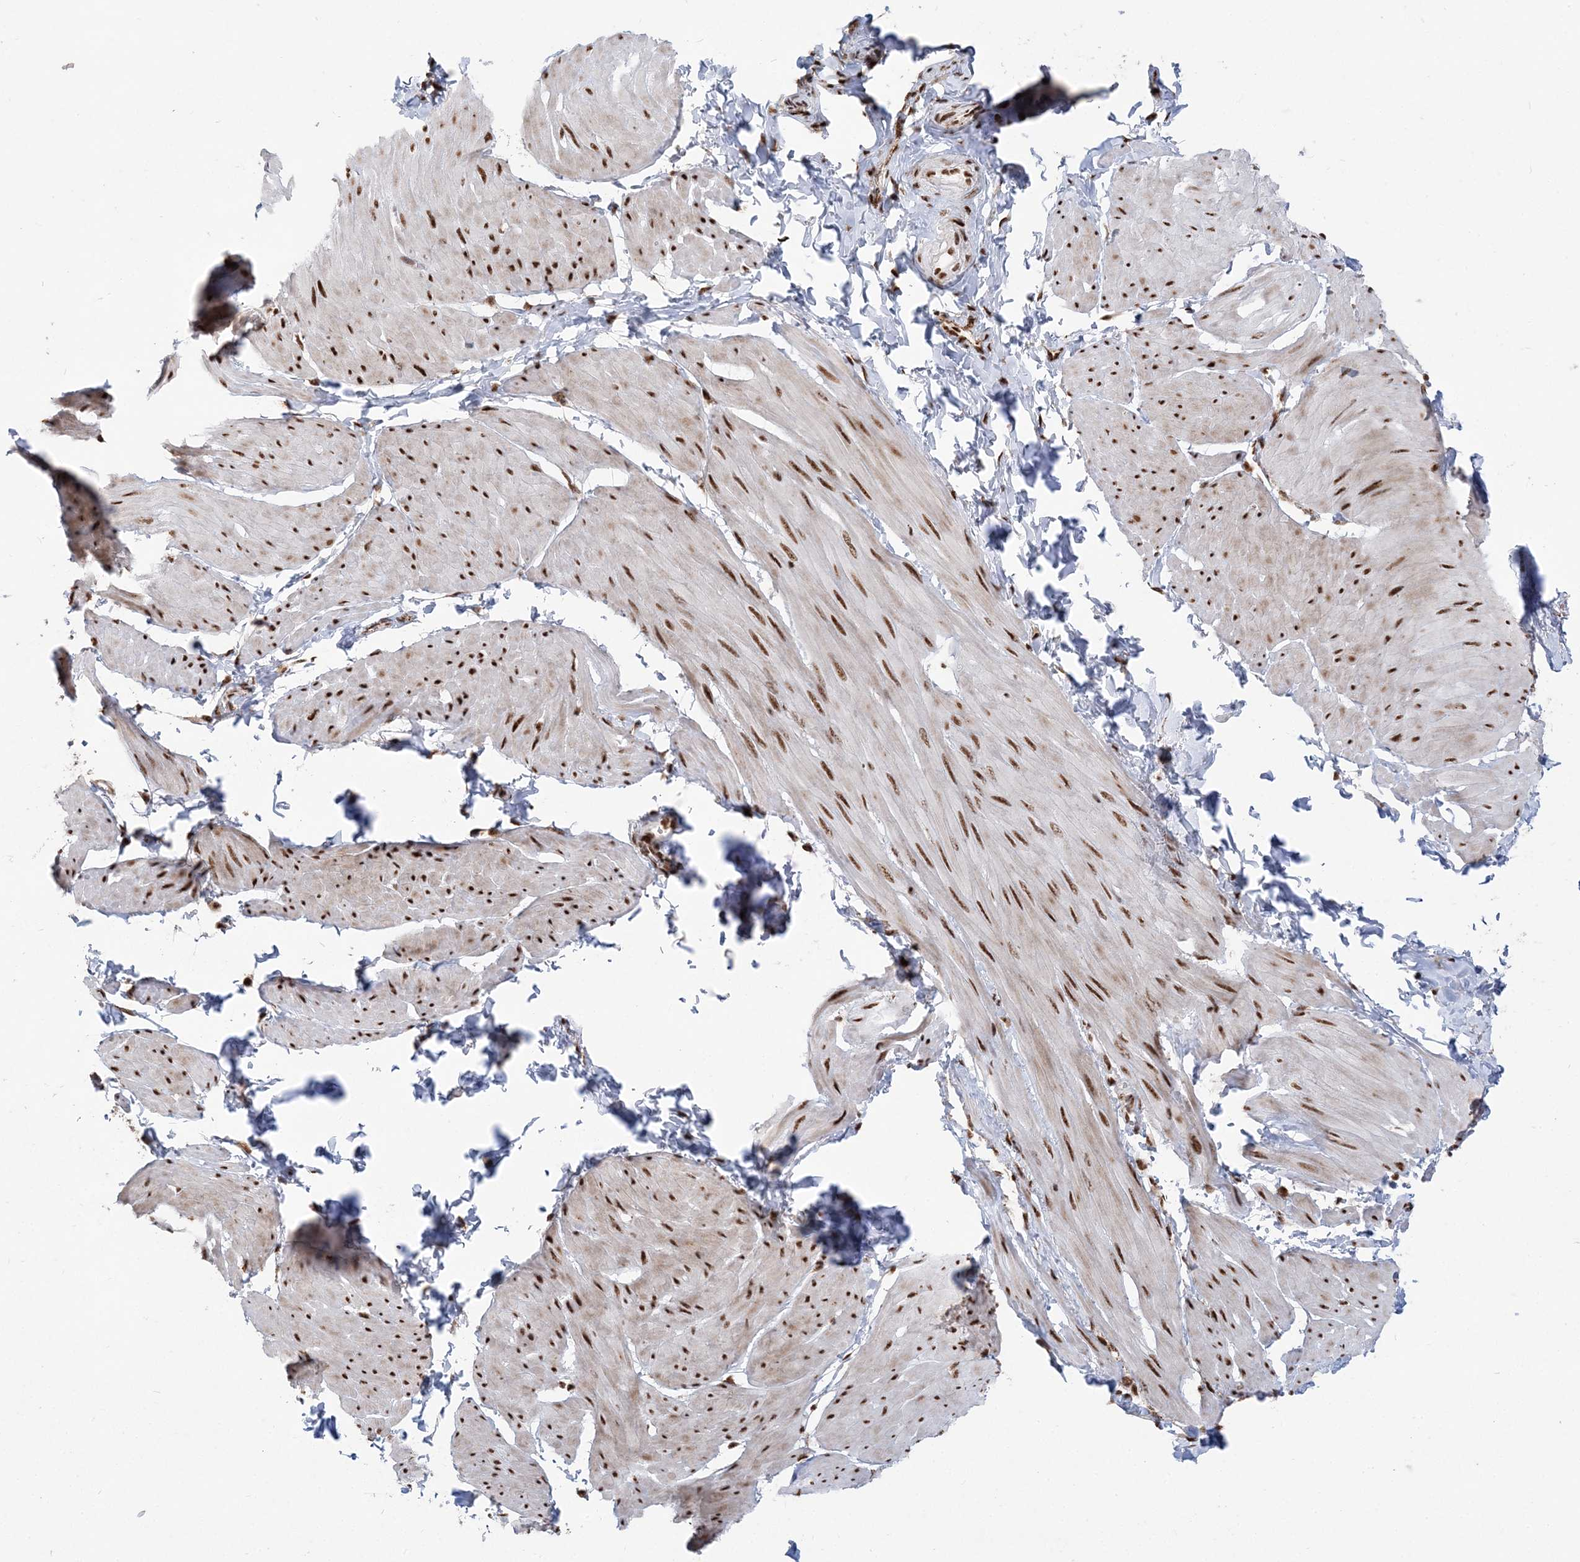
{"staining": {"intensity": "strong", "quantity": ">75%", "location": "nuclear"}, "tissue": "smooth muscle", "cell_type": "Smooth muscle cells", "image_type": "normal", "snomed": [{"axis": "morphology", "description": "Urothelial carcinoma, High grade"}, {"axis": "topography", "description": "Urinary bladder"}], "caption": "Protein staining of normal smooth muscle shows strong nuclear staining in about >75% of smooth muscle cells.", "gene": "RBM17", "patient": {"sex": "male", "age": 46}}